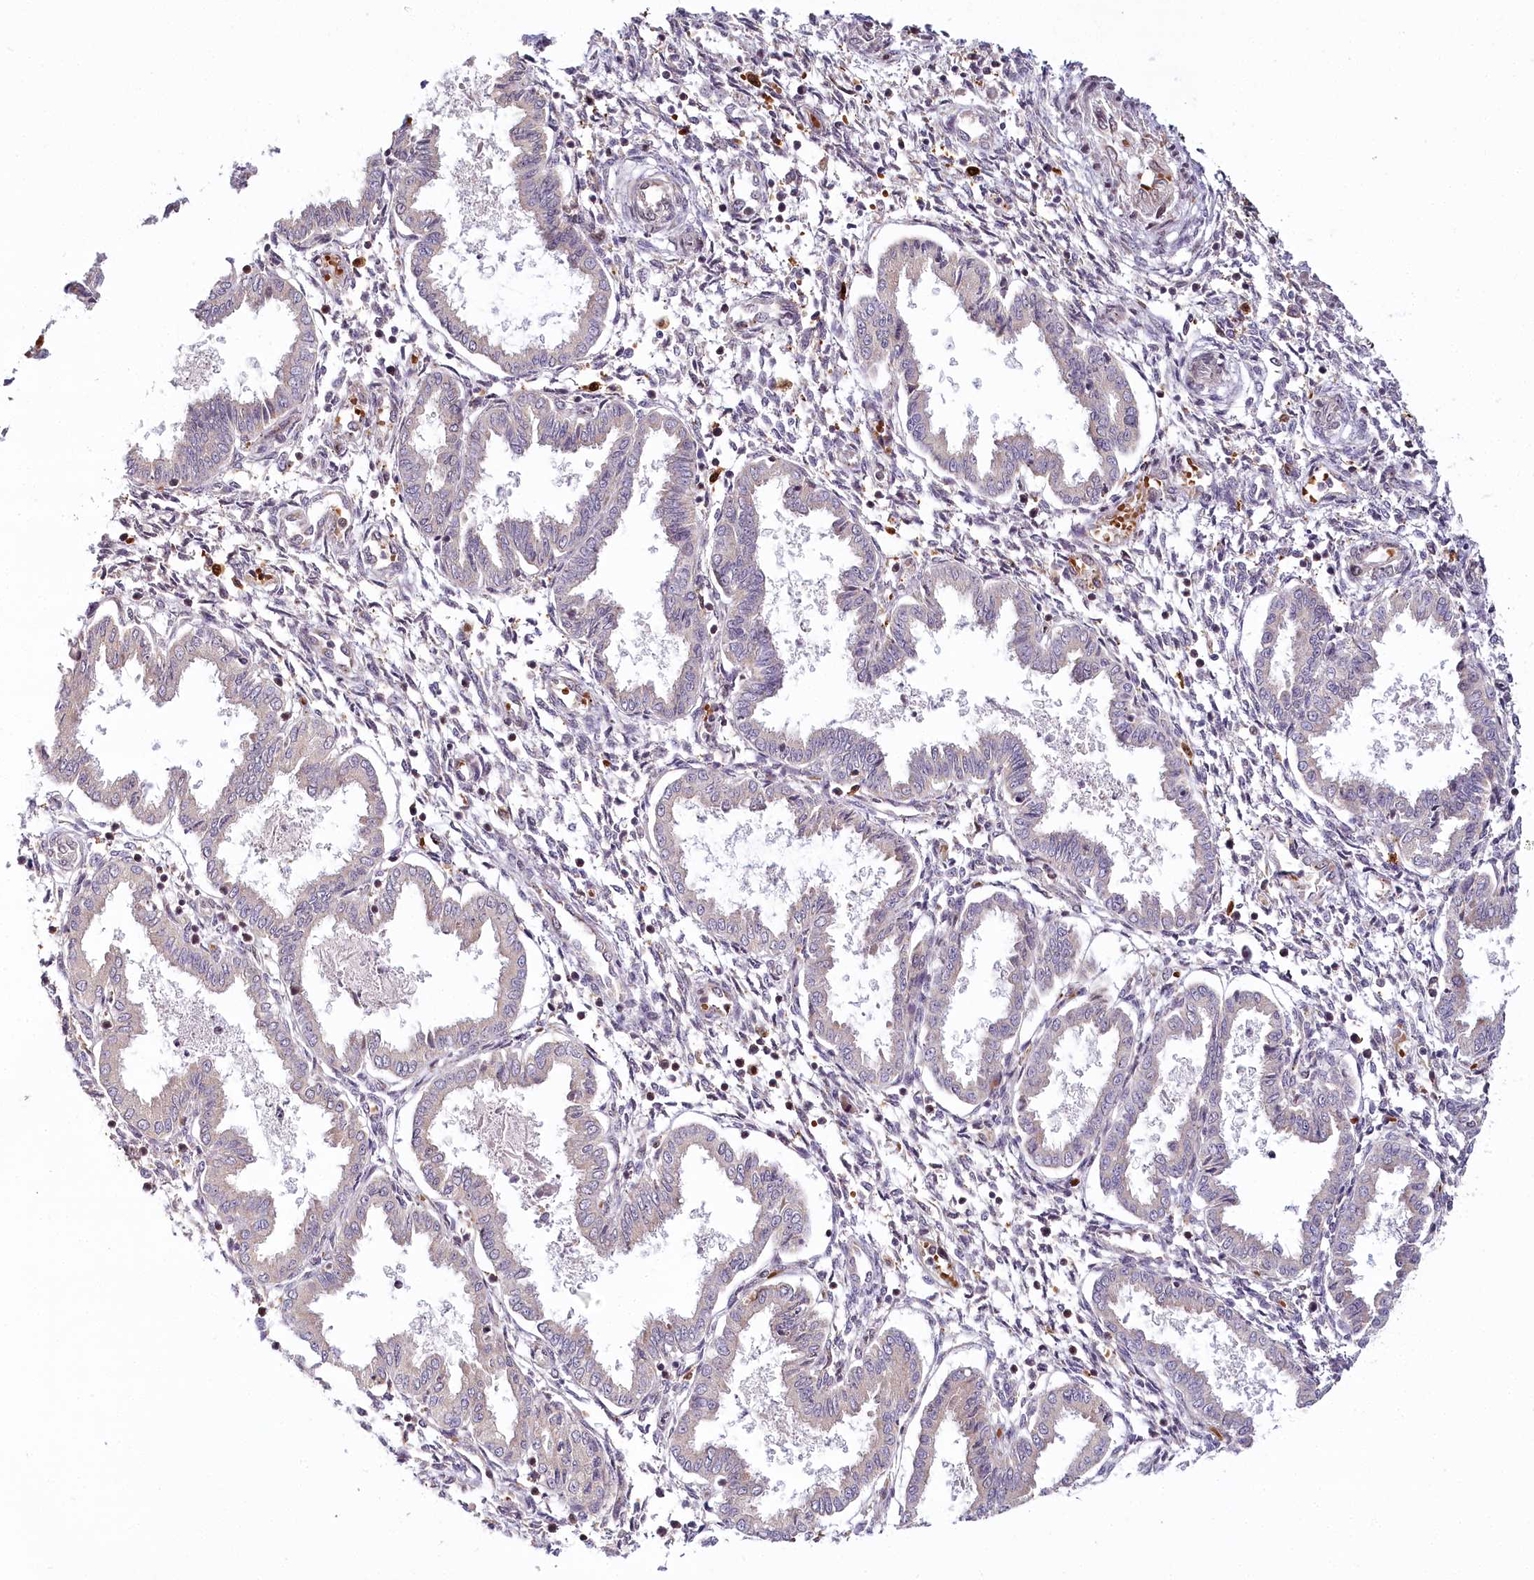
{"staining": {"intensity": "weak", "quantity": "<25%", "location": "cytoplasmic/membranous"}, "tissue": "endometrium", "cell_type": "Cells in endometrial stroma", "image_type": "normal", "snomed": [{"axis": "morphology", "description": "Normal tissue, NOS"}, {"axis": "topography", "description": "Endometrium"}], "caption": "This is a photomicrograph of immunohistochemistry staining of benign endometrium, which shows no positivity in cells in endometrial stroma. (DAB immunohistochemistry (IHC) with hematoxylin counter stain).", "gene": "WDR36", "patient": {"sex": "female", "age": 33}}